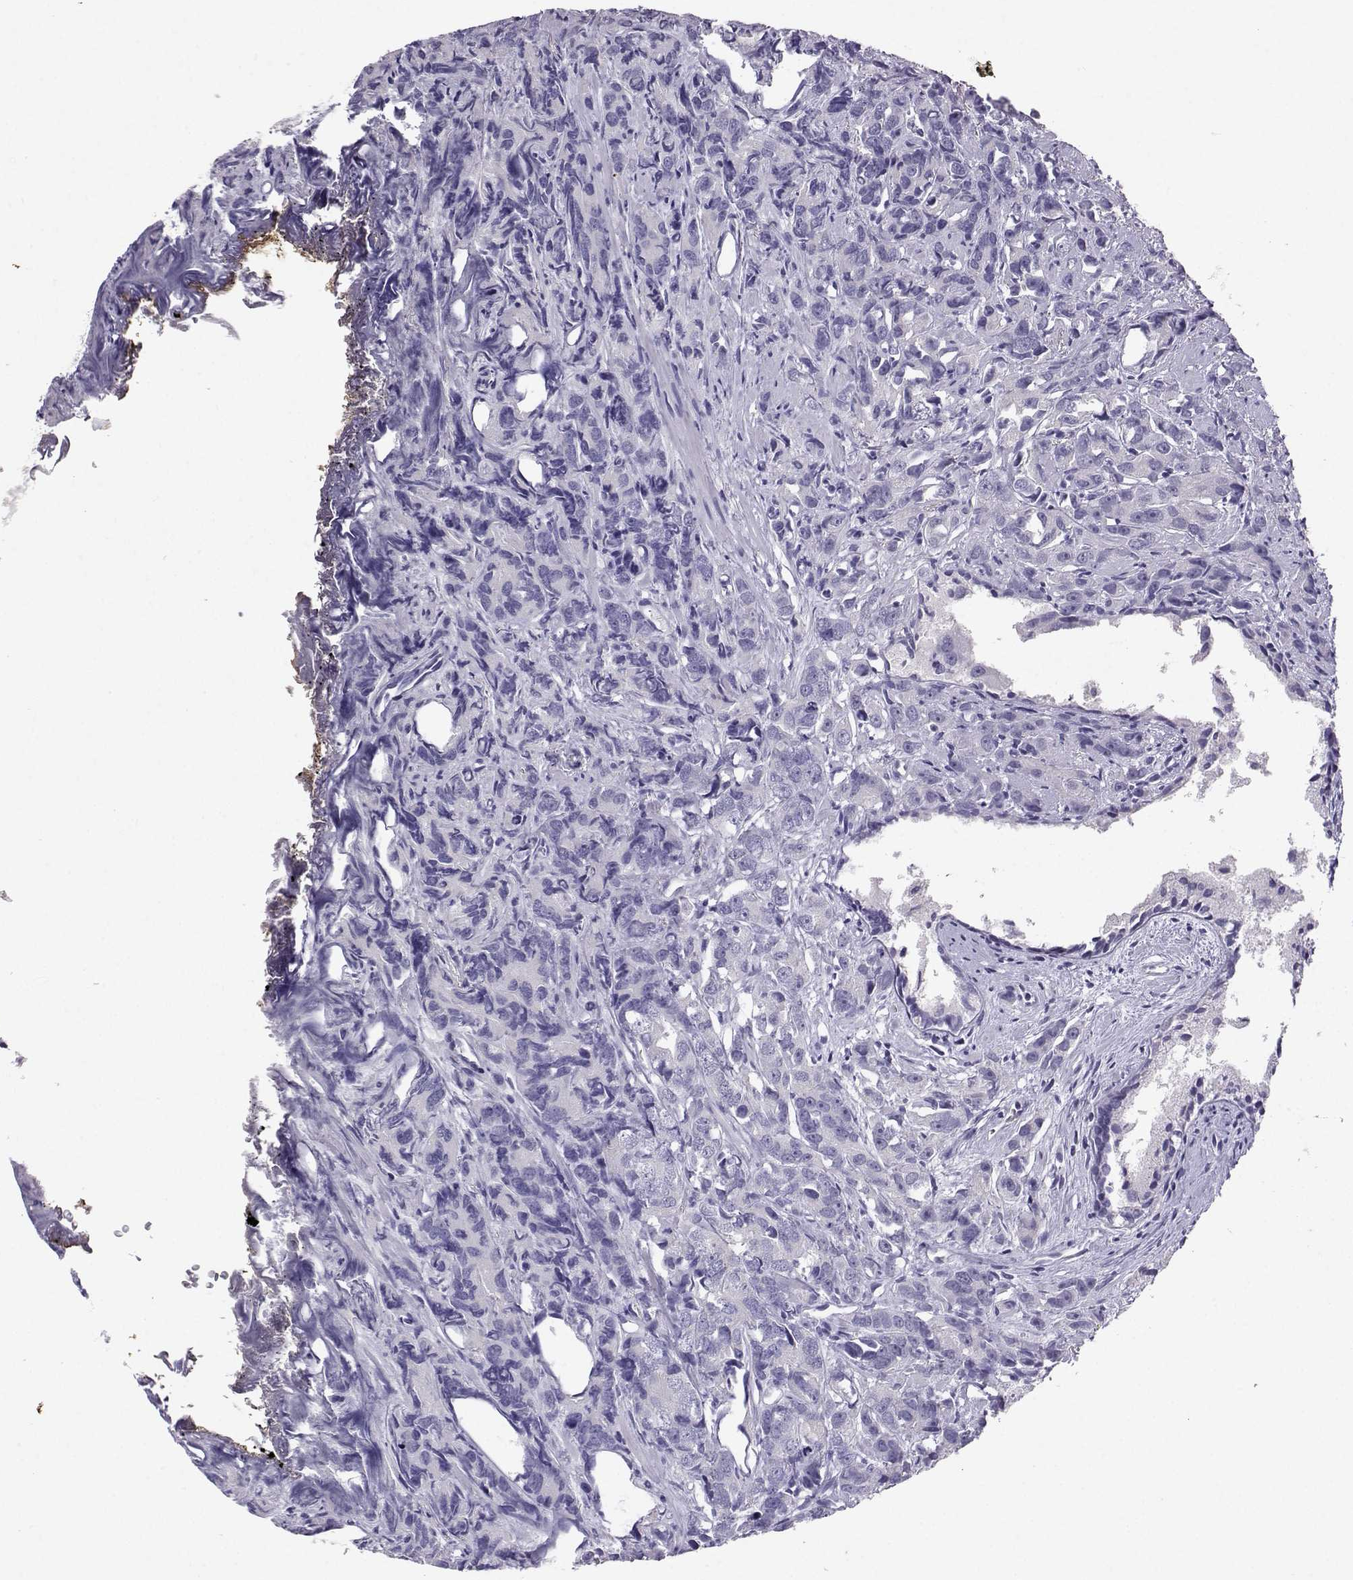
{"staining": {"intensity": "negative", "quantity": "none", "location": "none"}, "tissue": "prostate cancer", "cell_type": "Tumor cells", "image_type": "cancer", "snomed": [{"axis": "morphology", "description": "Adenocarcinoma, High grade"}, {"axis": "topography", "description": "Prostate"}], "caption": "DAB immunohistochemical staining of human prostate cancer (high-grade adenocarcinoma) exhibits no significant positivity in tumor cells.", "gene": "TBR1", "patient": {"sex": "male", "age": 90}}